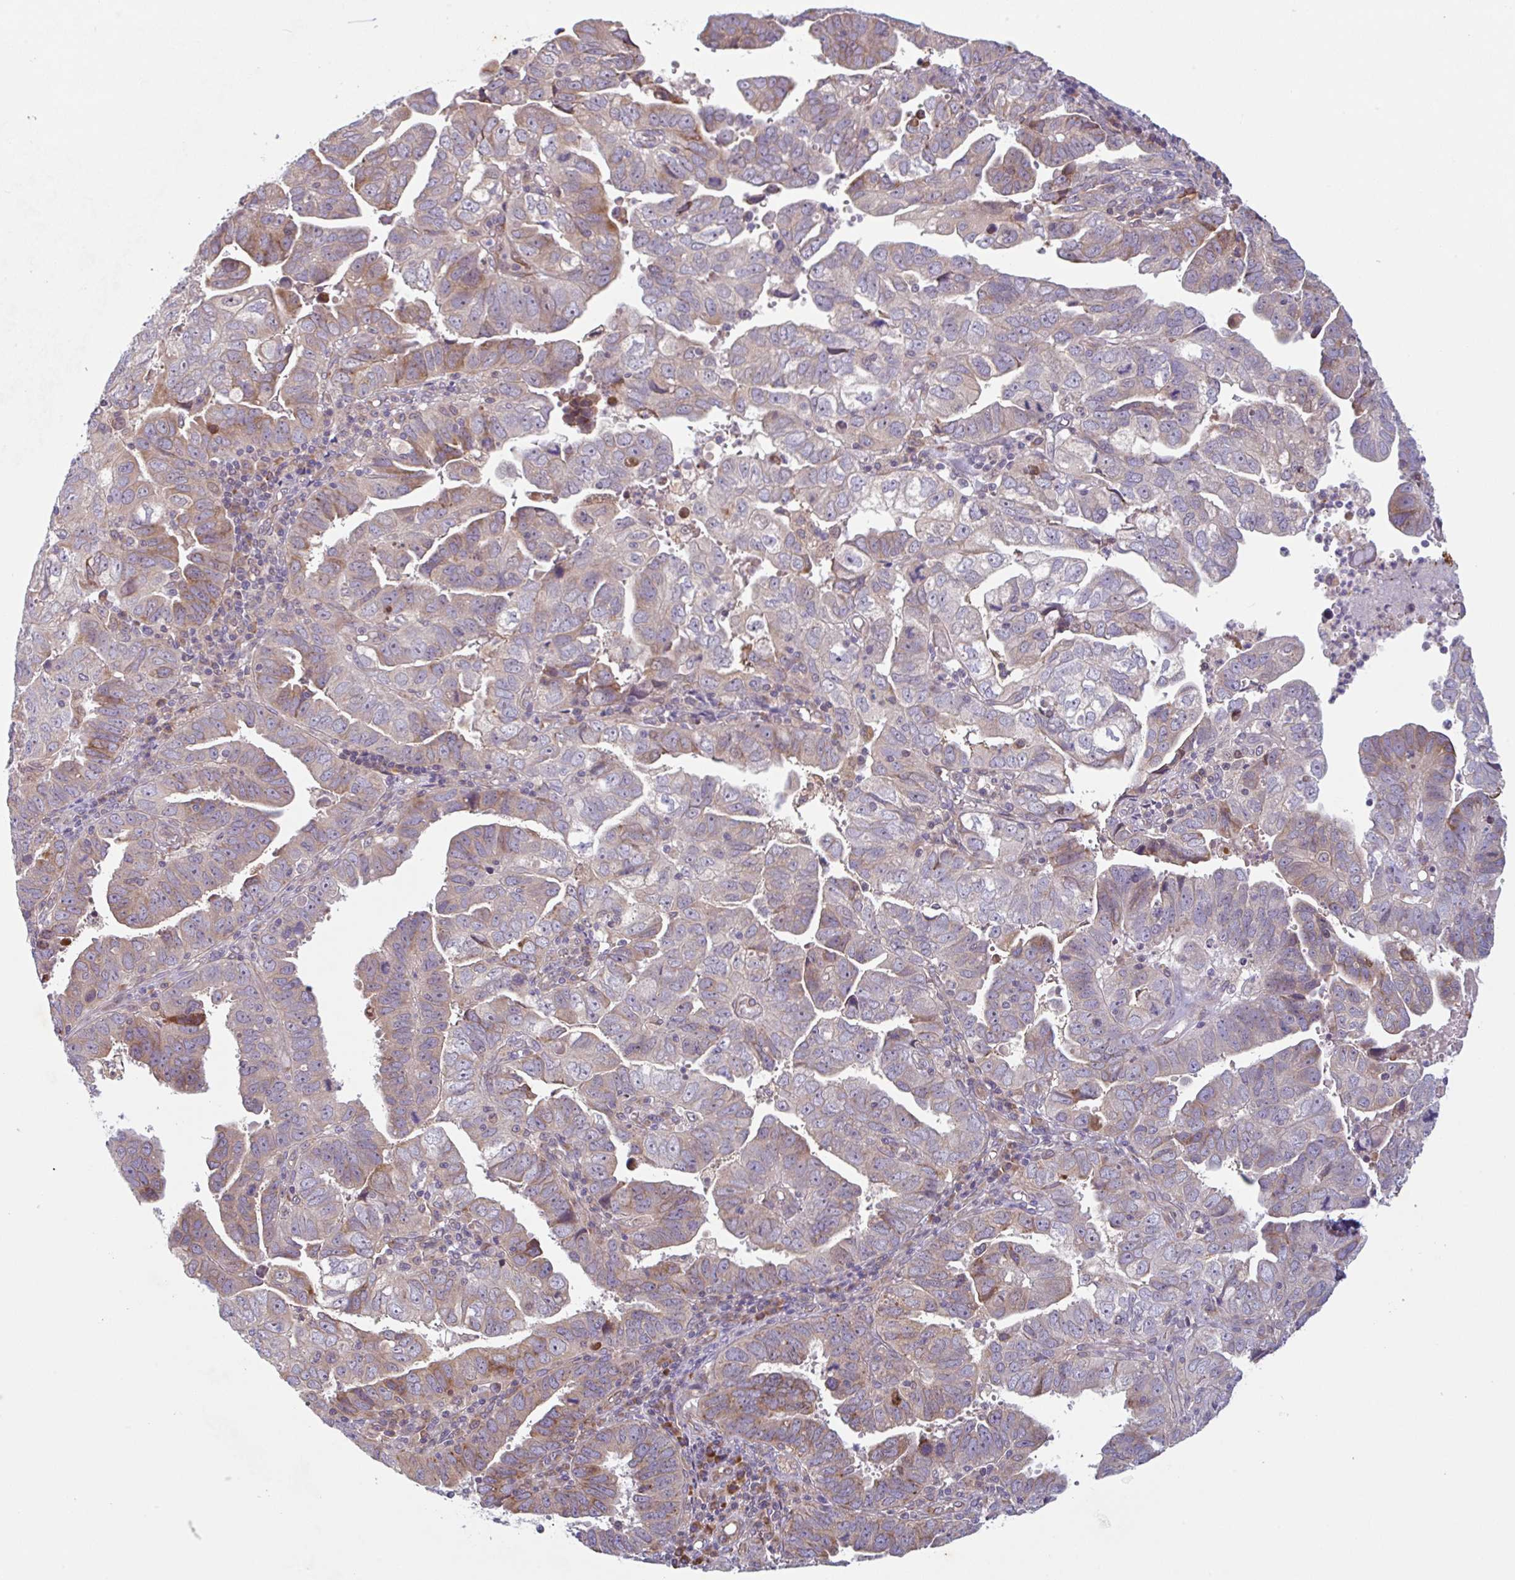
{"staining": {"intensity": "moderate", "quantity": "25%-75%", "location": "cytoplasmic/membranous"}, "tissue": "endometrial cancer", "cell_type": "Tumor cells", "image_type": "cancer", "snomed": [{"axis": "morphology", "description": "Adenocarcinoma, NOS"}, {"axis": "topography", "description": "Uterus"}], "caption": "About 25%-75% of tumor cells in endometrial adenocarcinoma reveal moderate cytoplasmic/membranous protein expression as visualized by brown immunohistochemical staining.", "gene": "RIT1", "patient": {"sex": "female", "age": 62}}